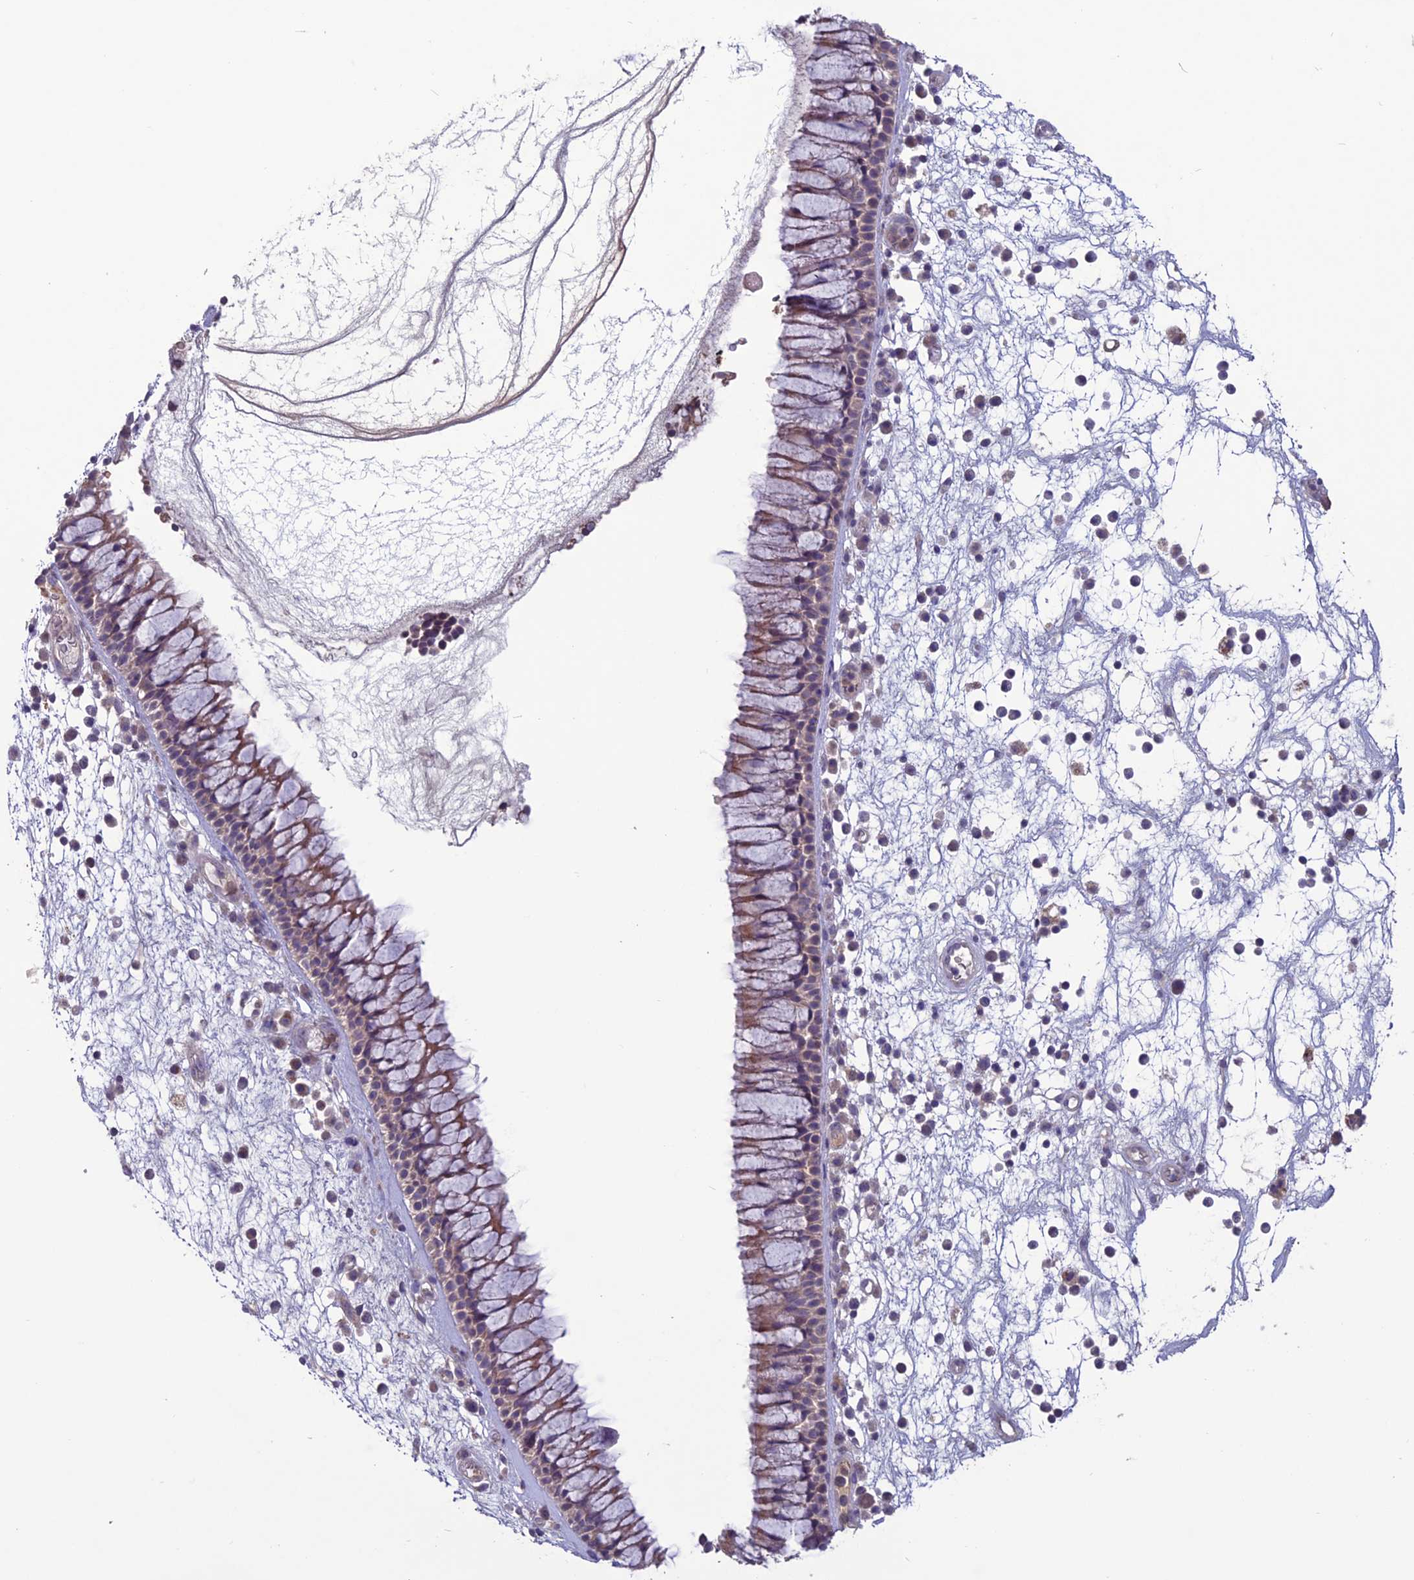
{"staining": {"intensity": "weak", "quantity": ">75%", "location": "cytoplasmic/membranous"}, "tissue": "nasopharynx", "cell_type": "Respiratory epithelial cells", "image_type": "normal", "snomed": [{"axis": "morphology", "description": "Normal tissue, NOS"}, {"axis": "morphology", "description": "Inflammation, NOS"}, {"axis": "morphology", "description": "Malignant melanoma, Metastatic site"}, {"axis": "topography", "description": "Nasopharynx"}], "caption": "The image demonstrates immunohistochemical staining of unremarkable nasopharynx. There is weak cytoplasmic/membranous positivity is present in approximately >75% of respiratory epithelial cells.", "gene": "C2orf76", "patient": {"sex": "male", "age": 70}}